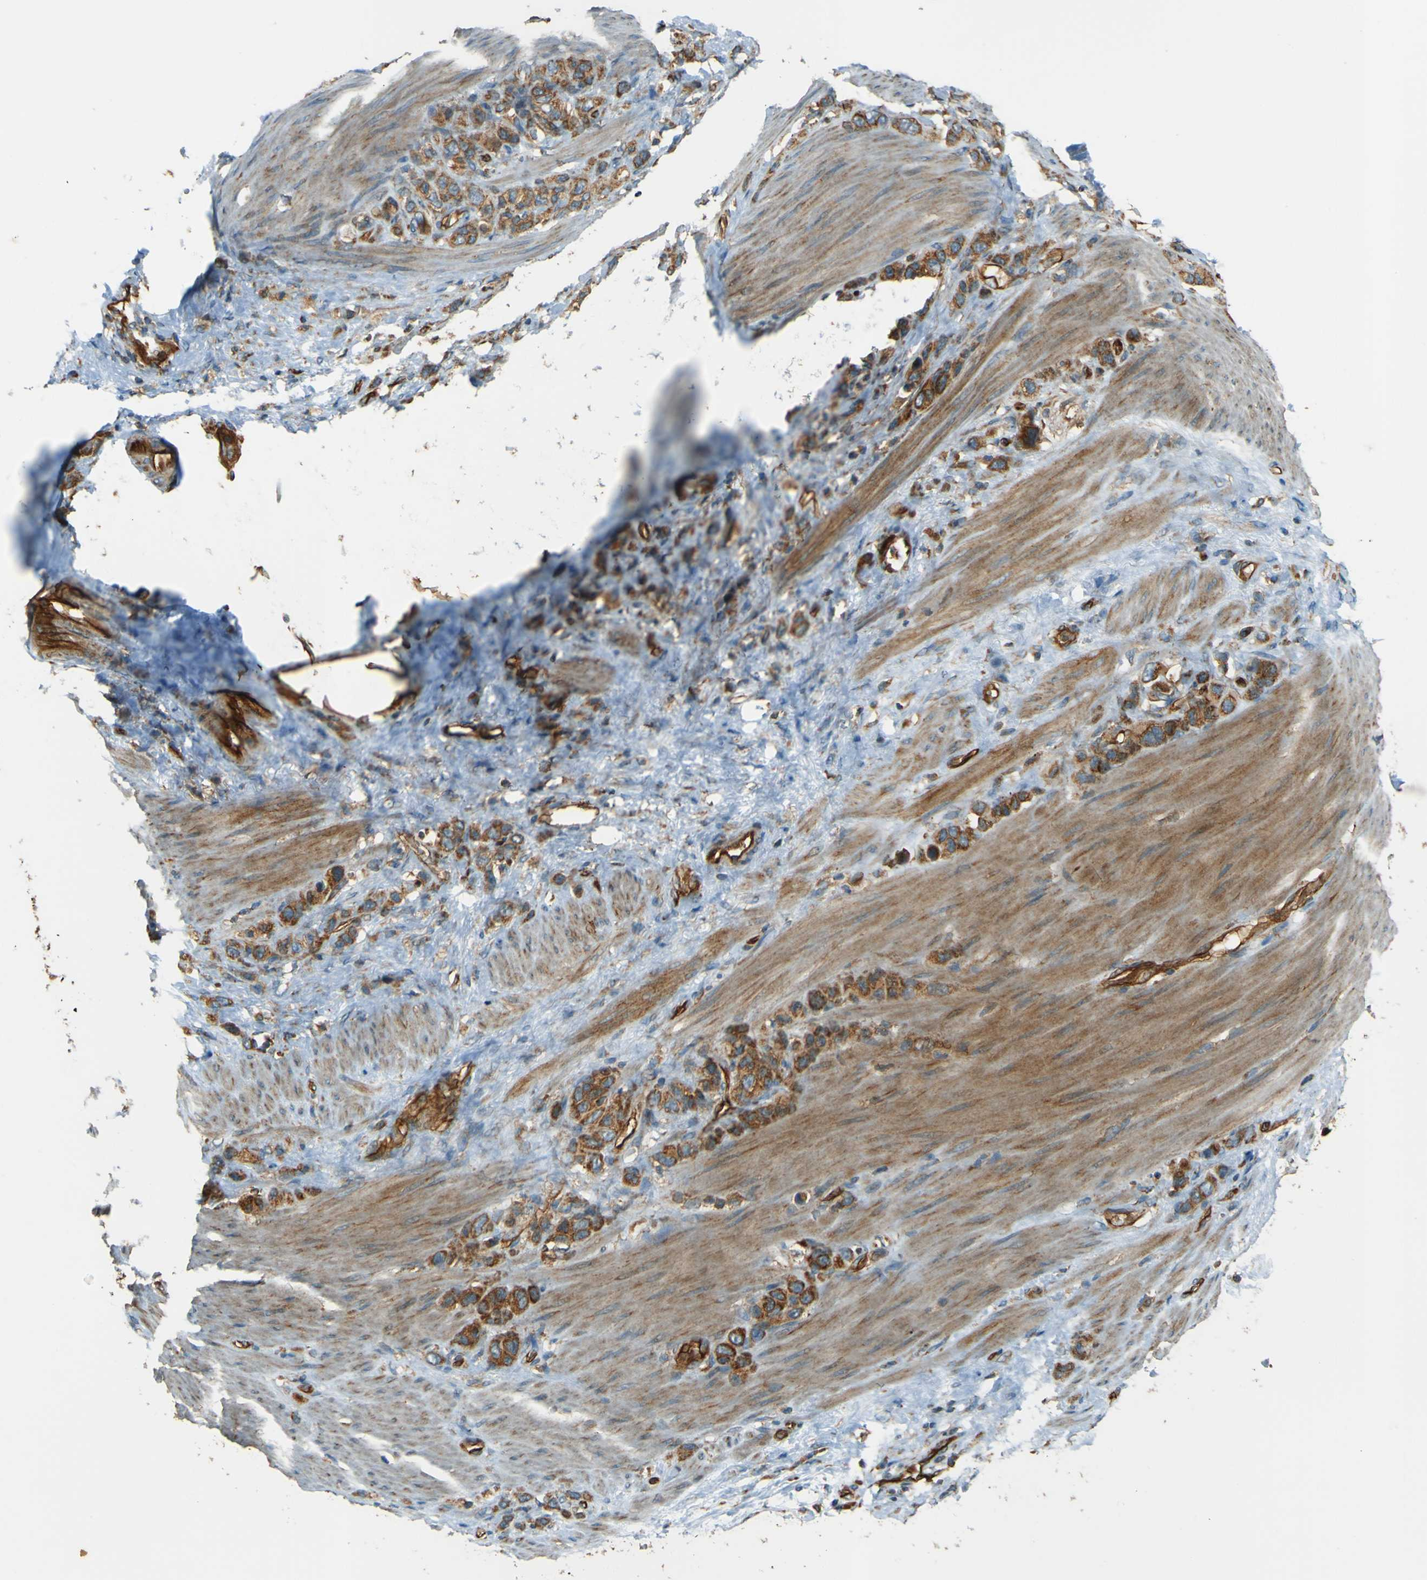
{"staining": {"intensity": "strong", "quantity": ">75%", "location": "cytoplasmic/membranous"}, "tissue": "stomach cancer", "cell_type": "Tumor cells", "image_type": "cancer", "snomed": [{"axis": "morphology", "description": "Adenocarcinoma, NOS"}, {"axis": "morphology", "description": "Adenocarcinoma, High grade"}, {"axis": "topography", "description": "Stomach, upper"}, {"axis": "topography", "description": "Stomach, lower"}], "caption": "This micrograph reveals immunohistochemistry (IHC) staining of human stomach cancer, with high strong cytoplasmic/membranous staining in about >75% of tumor cells.", "gene": "DNAJC5", "patient": {"sex": "female", "age": 65}}